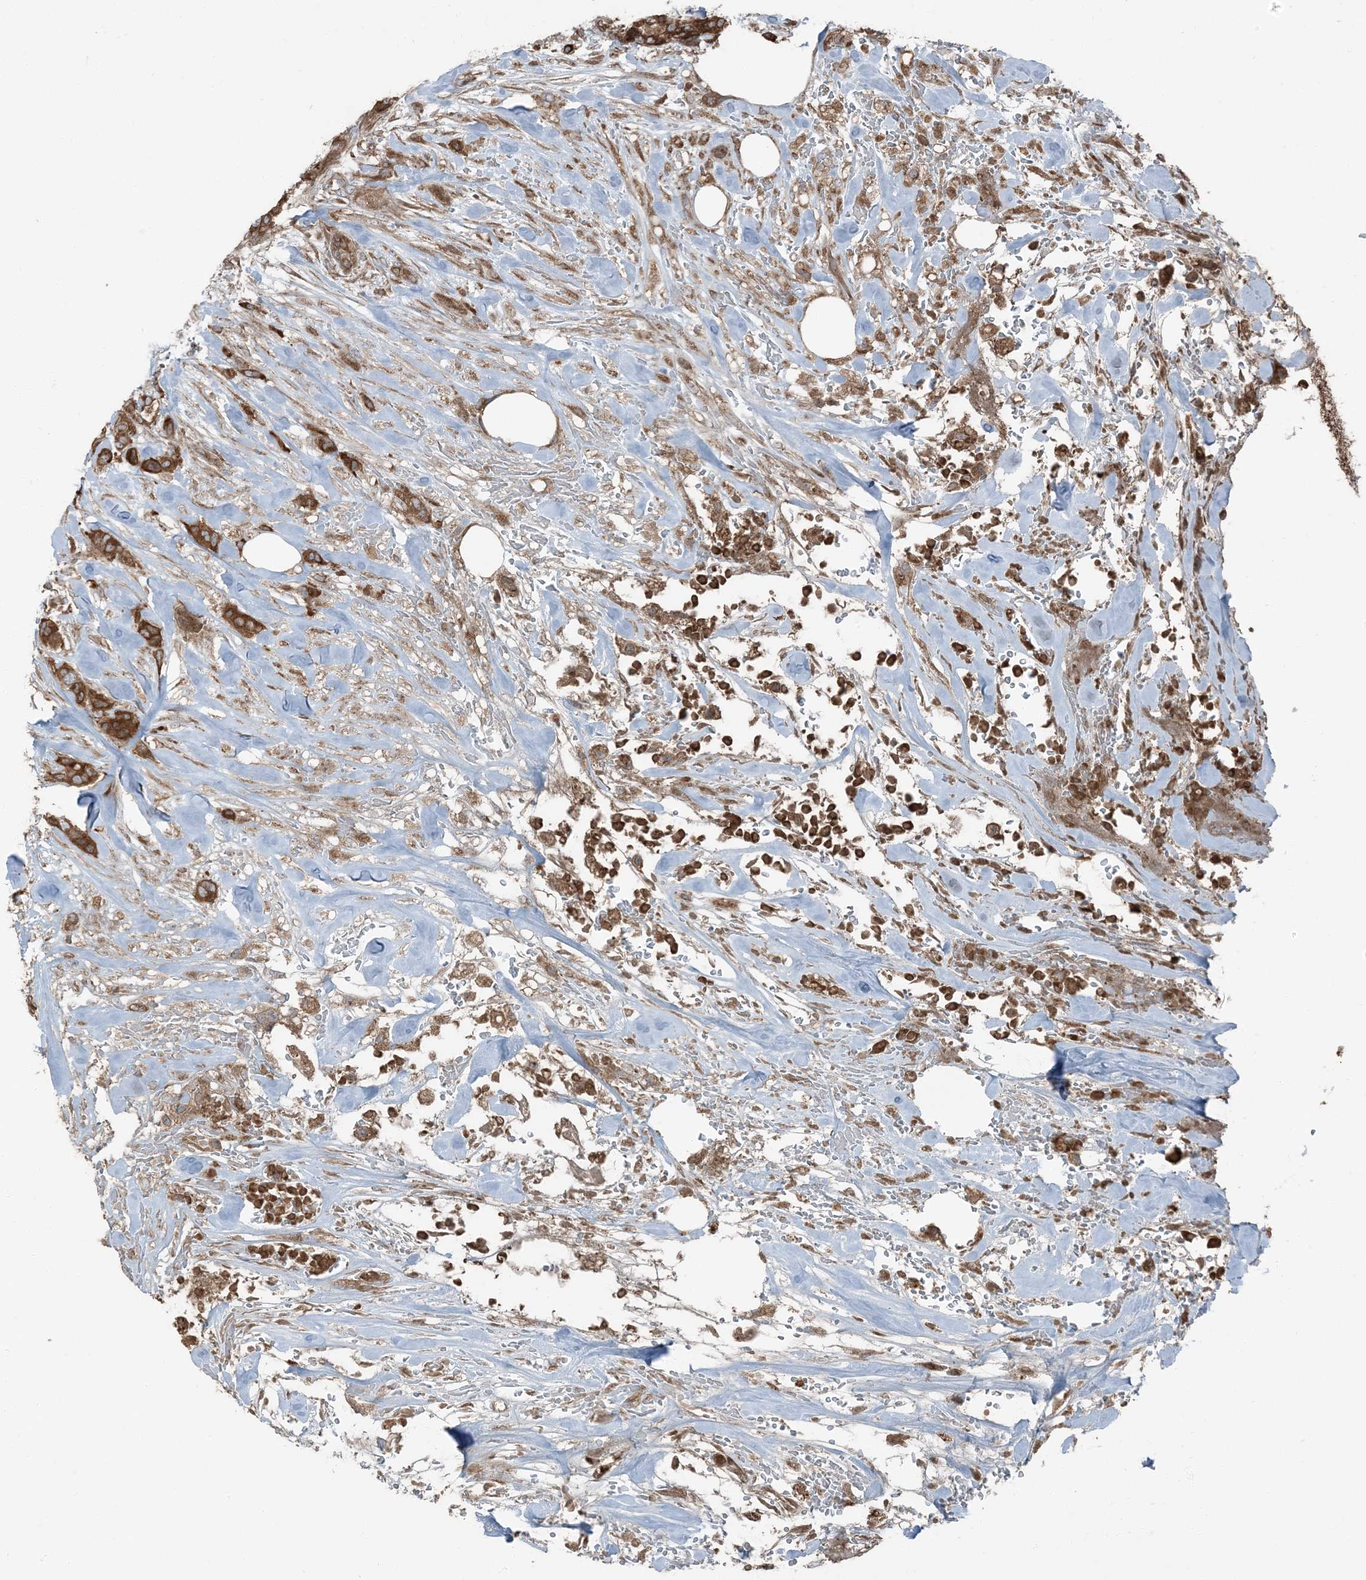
{"staining": {"intensity": "strong", "quantity": ">75%", "location": "cytoplasmic/membranous"}, "tissue": "breast cancer", "cell_type": "Tumor cells", "image_type": "cancer", "snomed": [{"axis": "morphology", "description": "Lobular carcinoma"}, {"axis": "topography", "description": "Breast"}], "caption": "Human breast cancer stained with a protein marker displays strong staining in tumor cells.", "gene": "RAB3GAP1", "patient": {"sex": "female", "age": 51}}